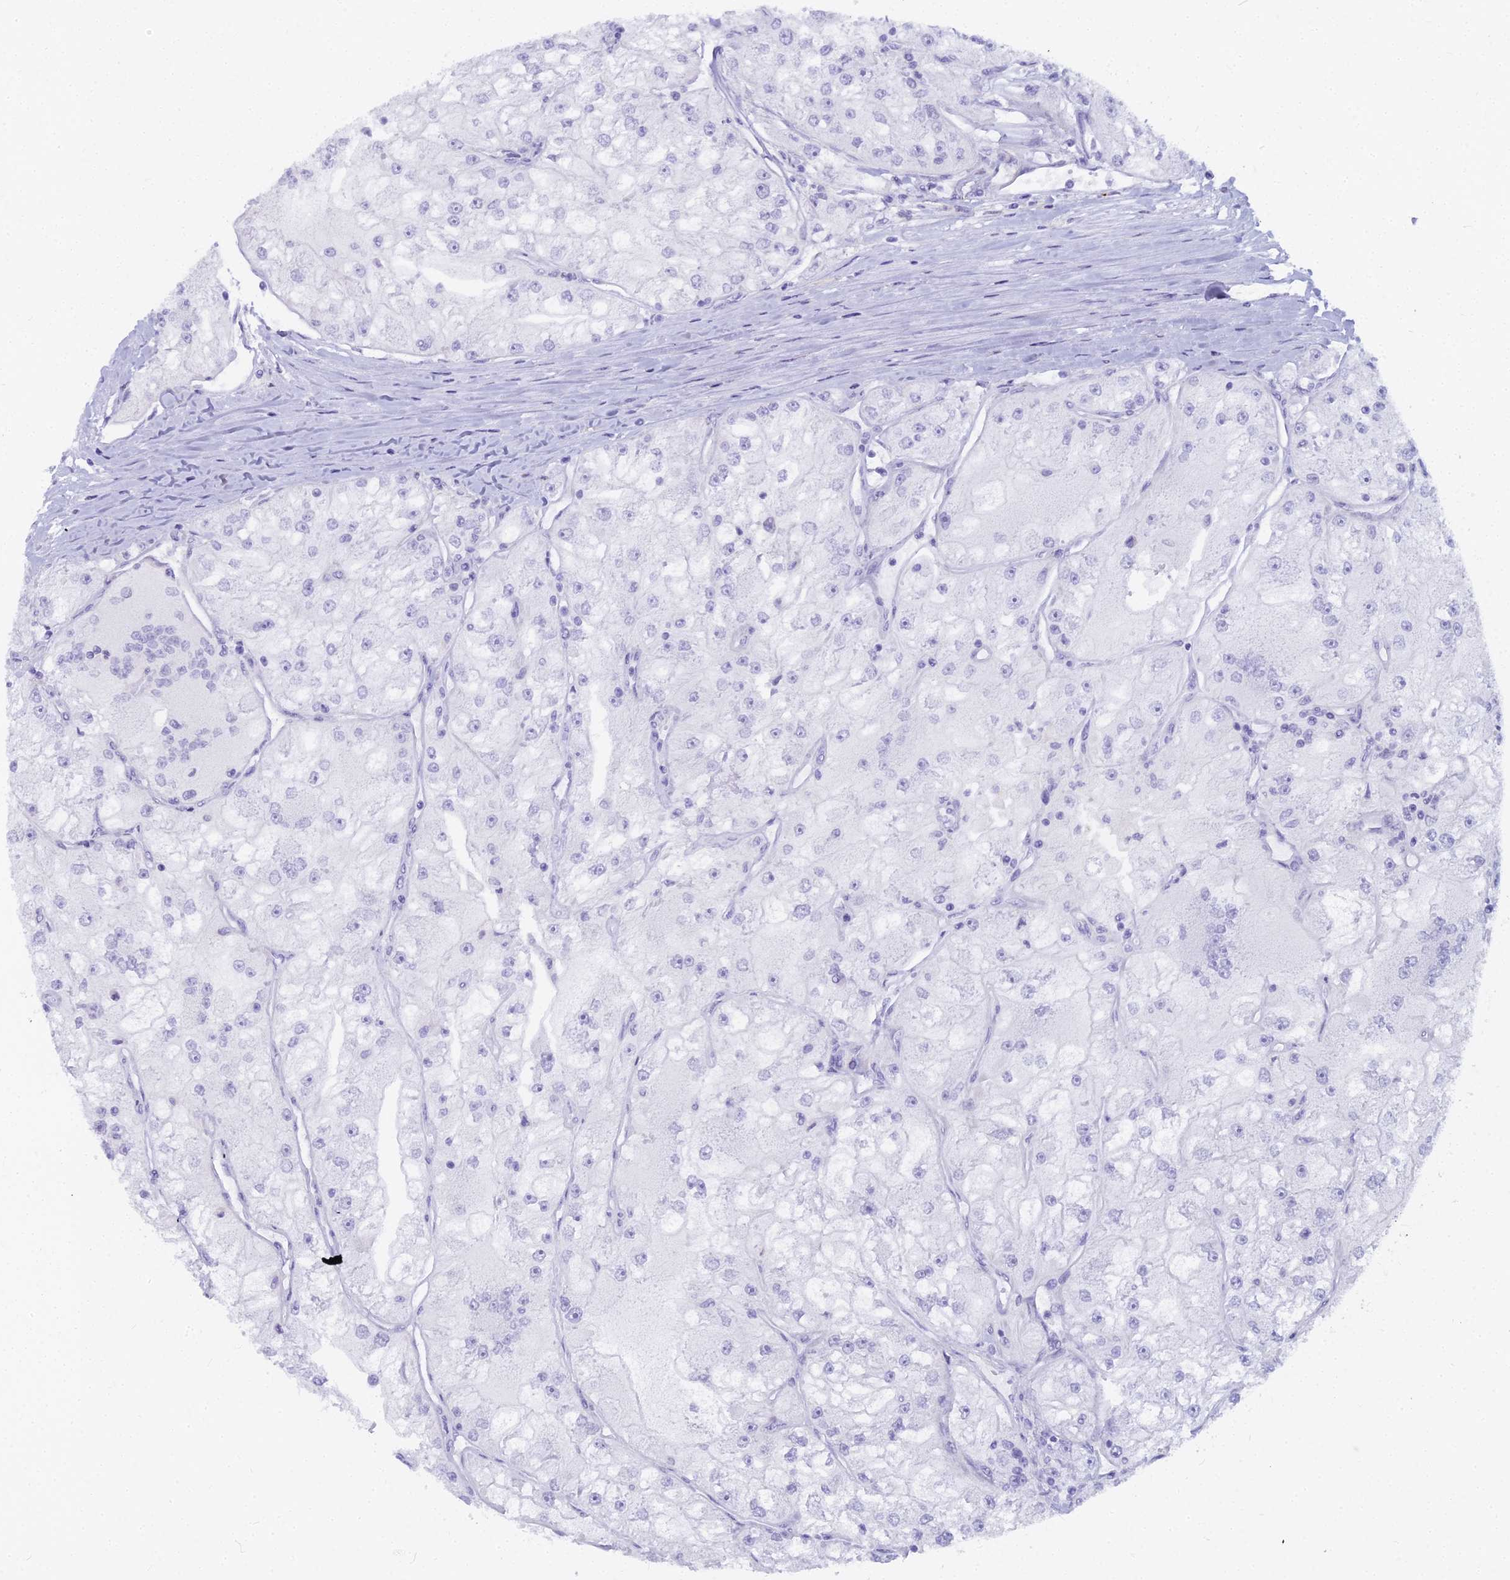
{"staining": {"intensity": "negative", "quantity": "none", "location": "none"}, "tissue": "renal cancer", "cell_type": "Tumor cells", "image_type": "cancer", "snomed": [{"axis": "morphology", "description": "Adenocarcinoma, NOS"}, {"axis": "topography", "description": "Kidney"}], "caption": "Immunohistochemistry photomicrograph of adenocarcinoma (renal) stained for a protein (brown), which exhibits no staining in tumor cells.", "gene": "EVI2A", "patient": {"sex": "female", "age": 72}}